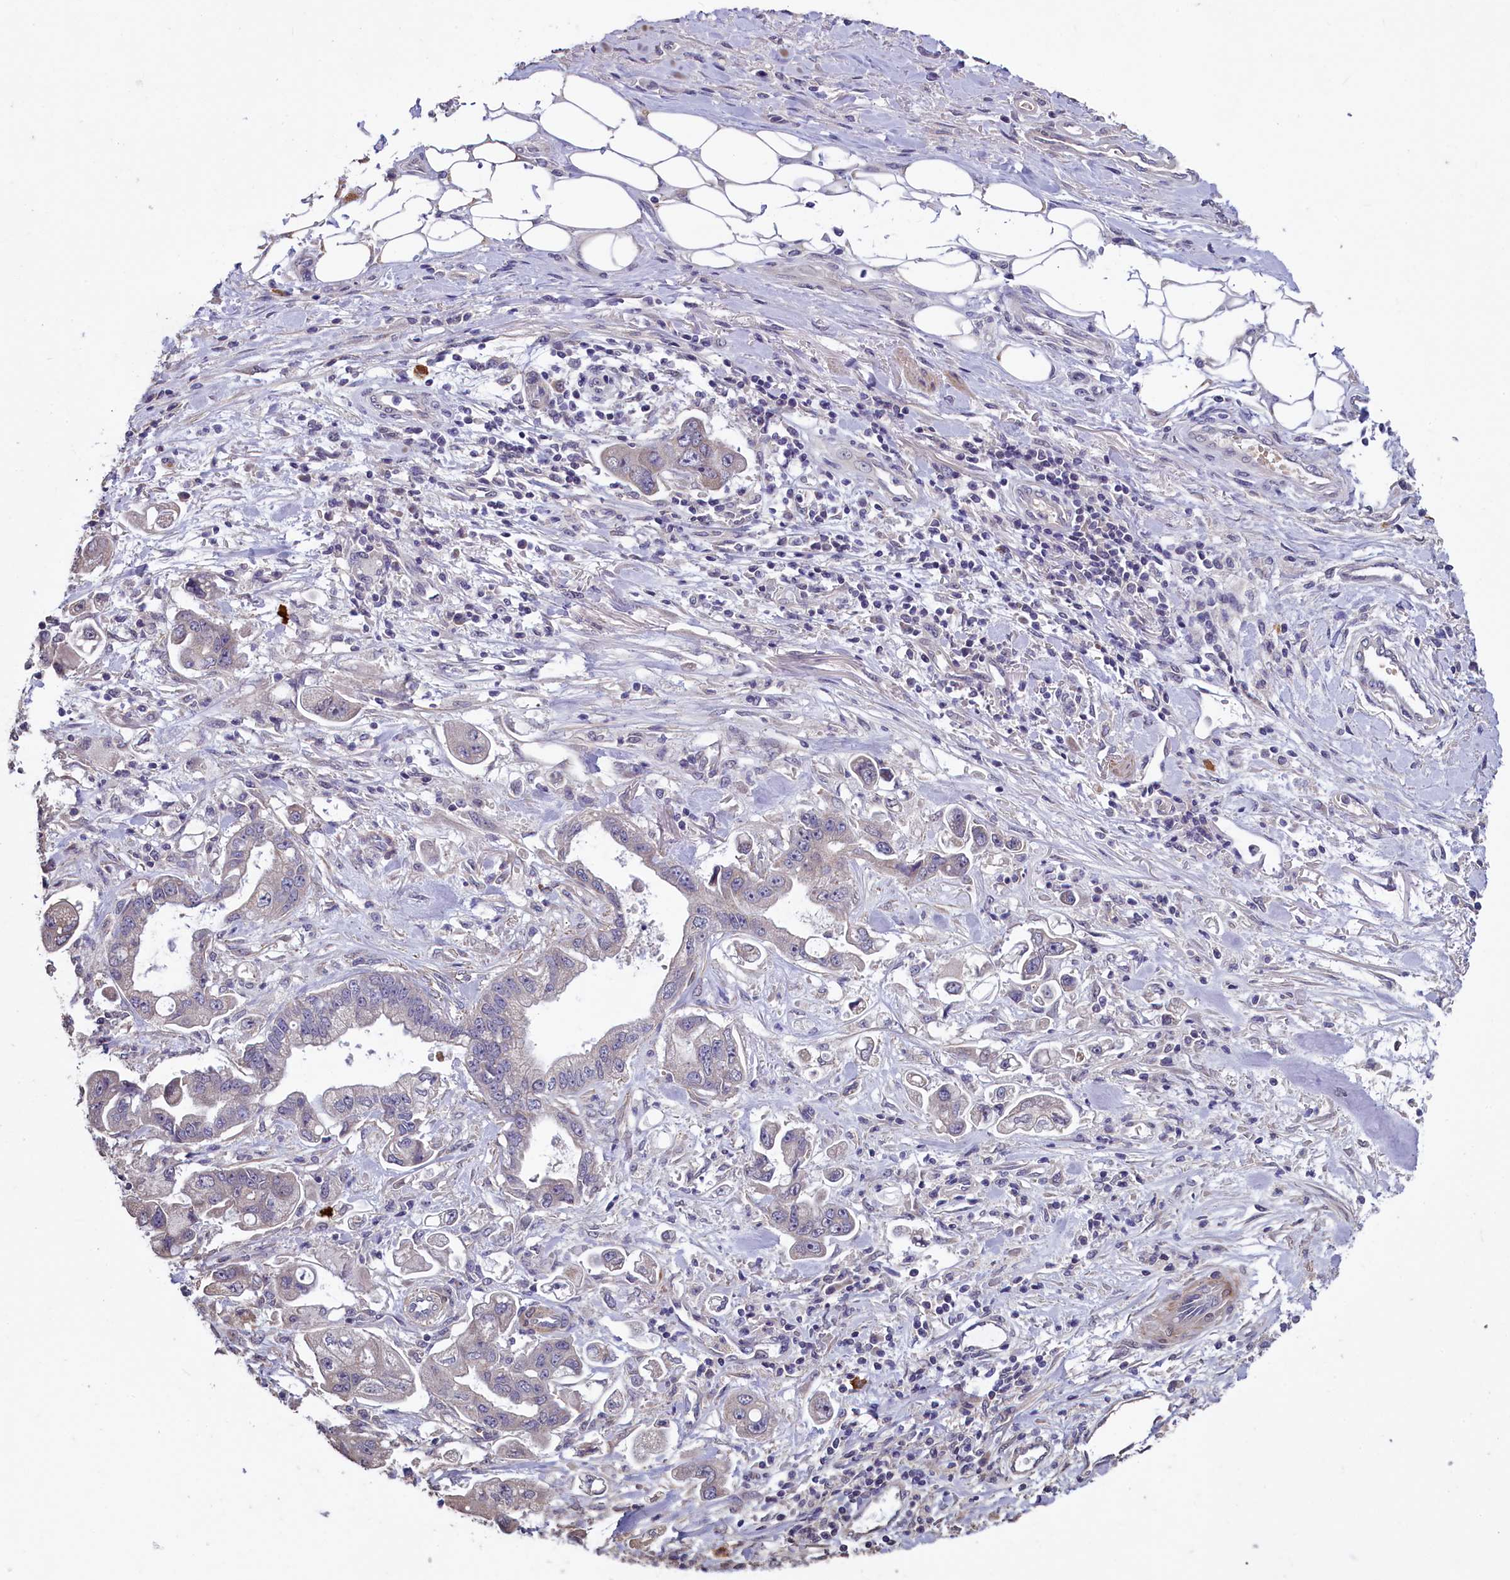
{"staining": {"intensity": "negative", "quantity": "none", "location": "none"}, "tissue": "stomach cancer", "cell_type": "Tumor cells", "image_type": "cancer", "snomed": [{"axis": "morphology", "description": "Adenocarcinoma, NOS"}, {"axis": "topography", "description": "Stomach"}], "caption": "Protein analysis of adenocarcinoma (stomach) shows no significant staining in tumor cells.", "gene": "SLC39A6", "patient": {"sex": "male", "age": 62}}